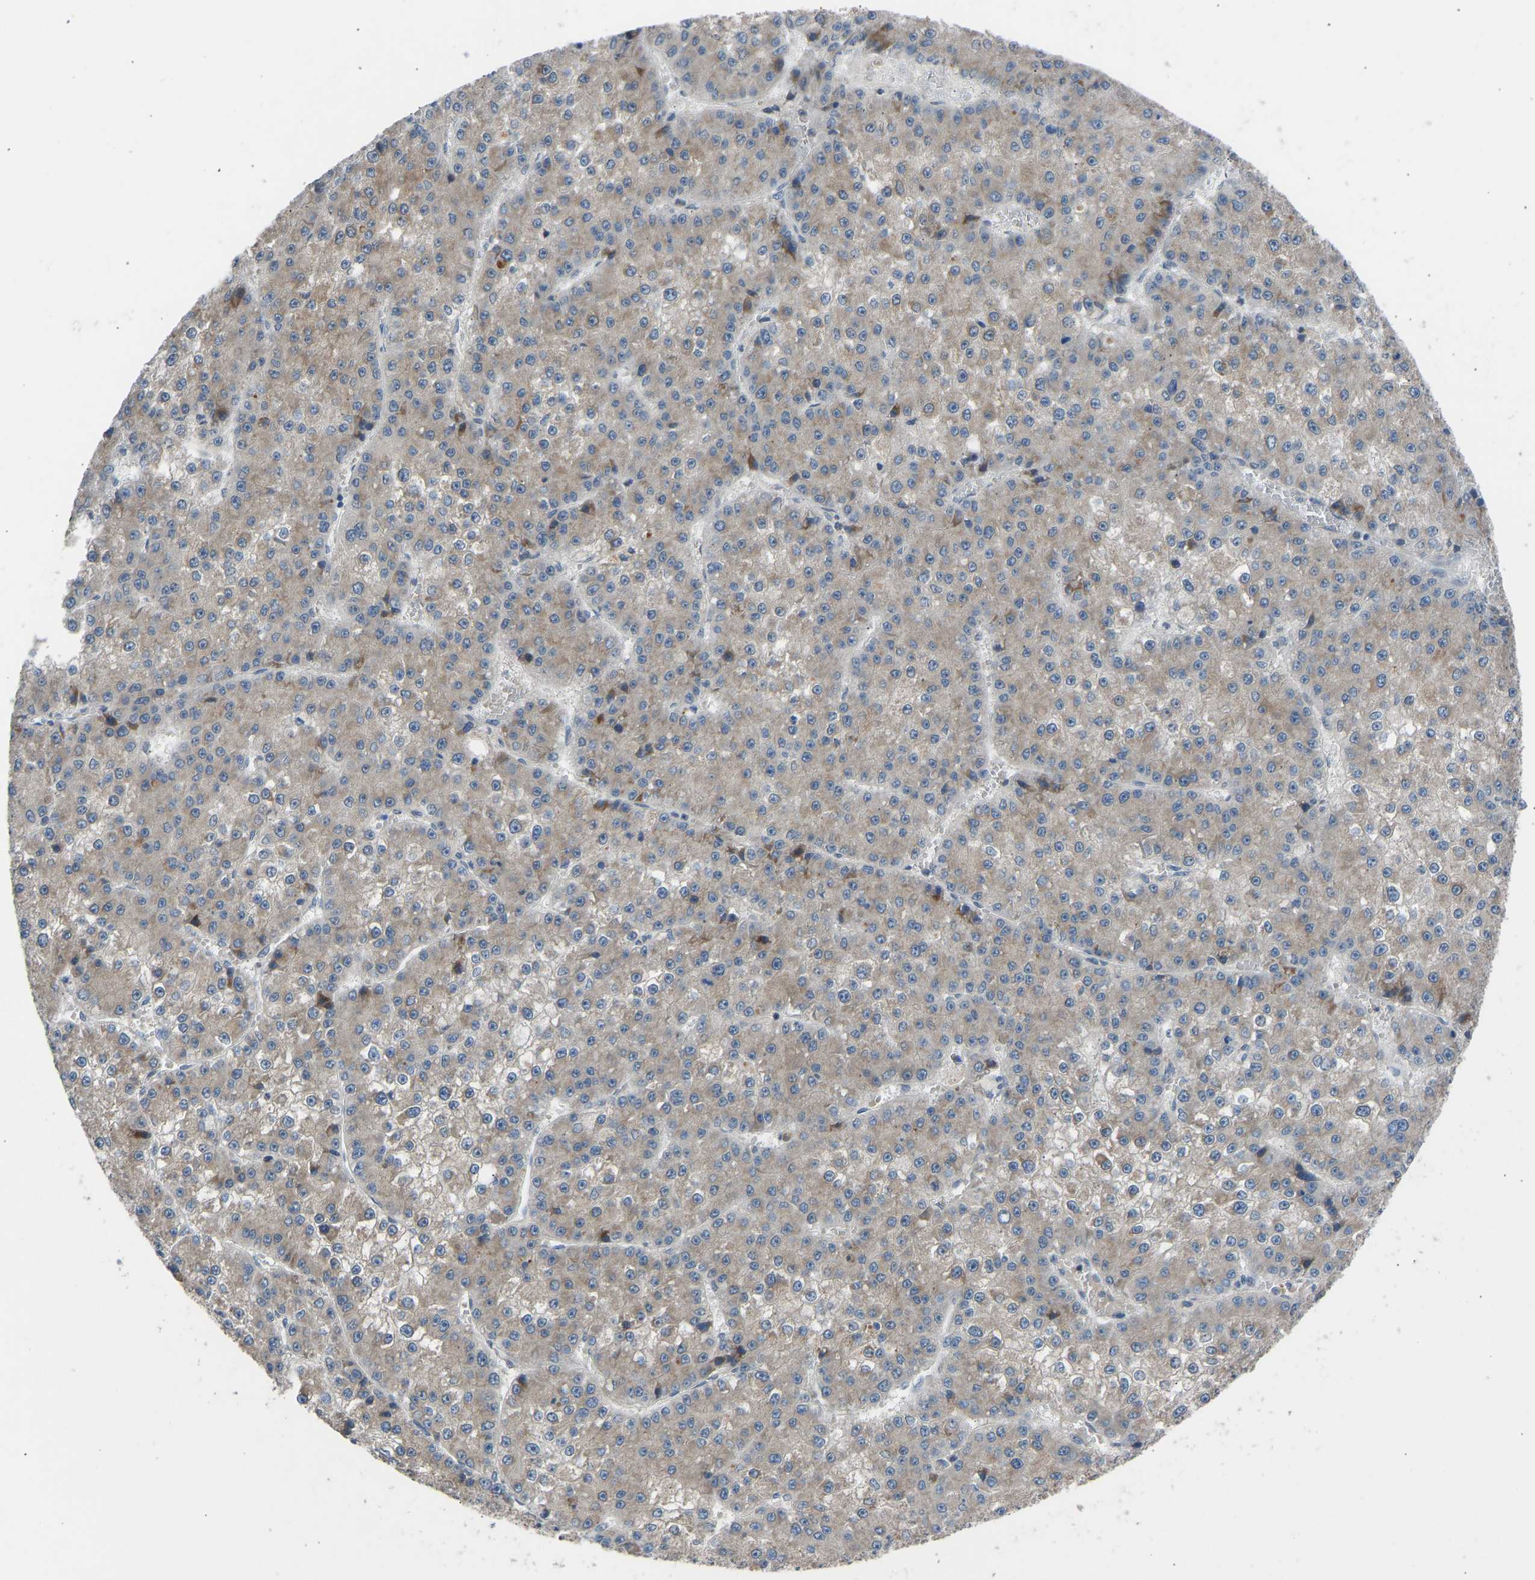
{"staining": {"intensity": "weak", "quantity": ">75%", "location": "cytoplasmic/membranous"}, "tissue": "liver cancer", "cell_type": "Tumor cells", "image_type": "cancer", "snomed": [{"axis": "morphology", "description": "Carcinoma, Hepatocellular, NOS"}, {"axis": "topography", "description": "Liver"}], "caption": "Liver cancer tissue demonstrates weak cytoplasmic/membranous positivity in approximately >75% of tumor cells, visualized by immunohistochemistry.", "gene": "CDK2AP1", "patient": {"sex": "female", "age": 73}}